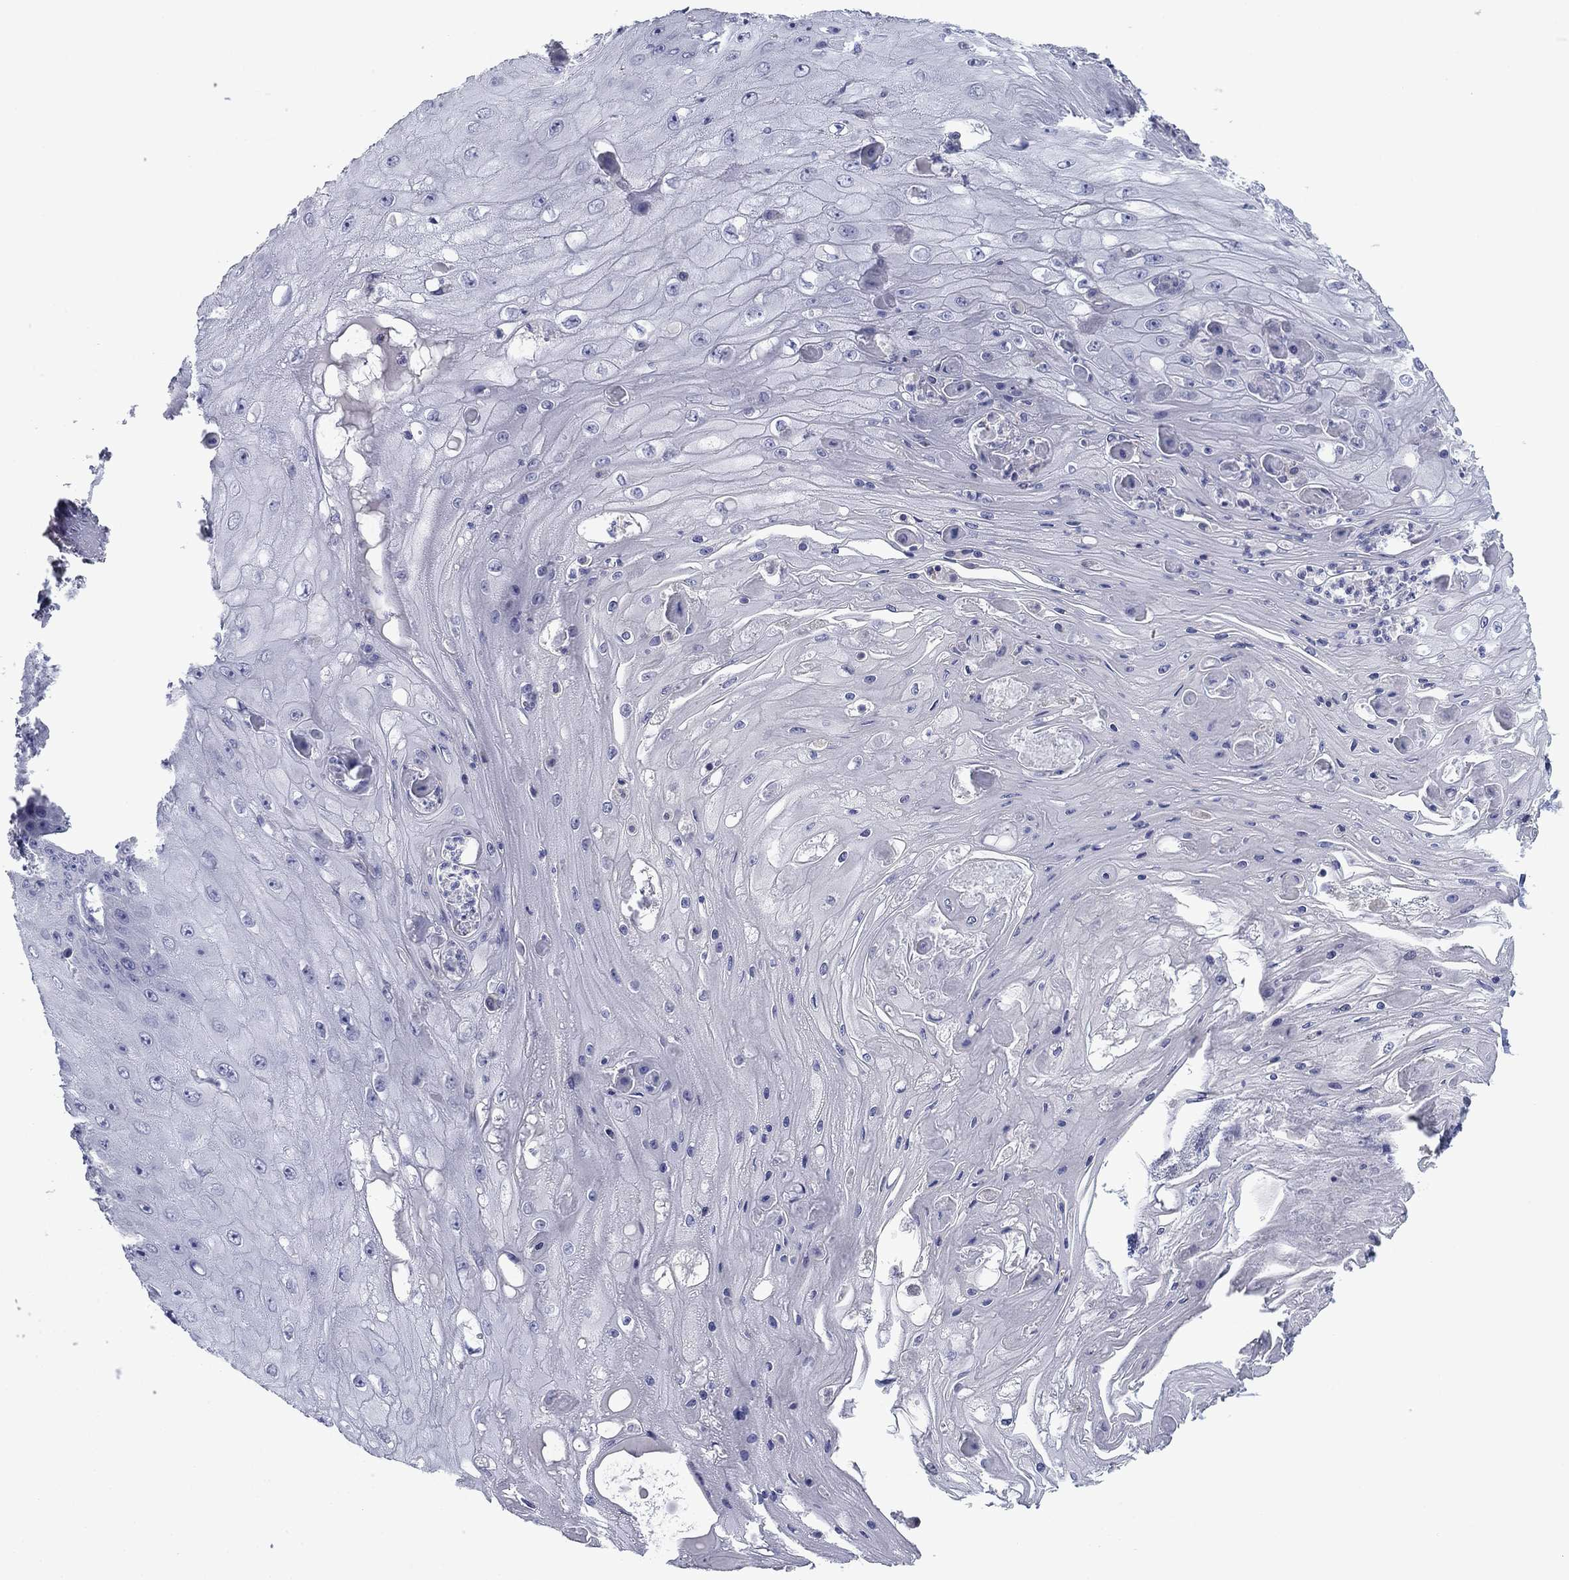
{"staining": {"intensity": "negative", "quantity": "none", "location": "none"}, "tissue": "skin cancer", "cell_type": "Tumor cells", "image_type": "cancer", "snomed": [{"axis": "morphology", "description": "Squamous cell carcinoma, NOS"}, {"axis": "topography", "description": "Skin"}], "caption": "High magnification brightfield microscopy of squamous cell carcinoma (skin) stained with DAB (brown) and counterstained with hematoxylin (blue): tumor cells show no significant staining.", "gene": "GRK7", "patient": {"sex": "male", "age": 70}}